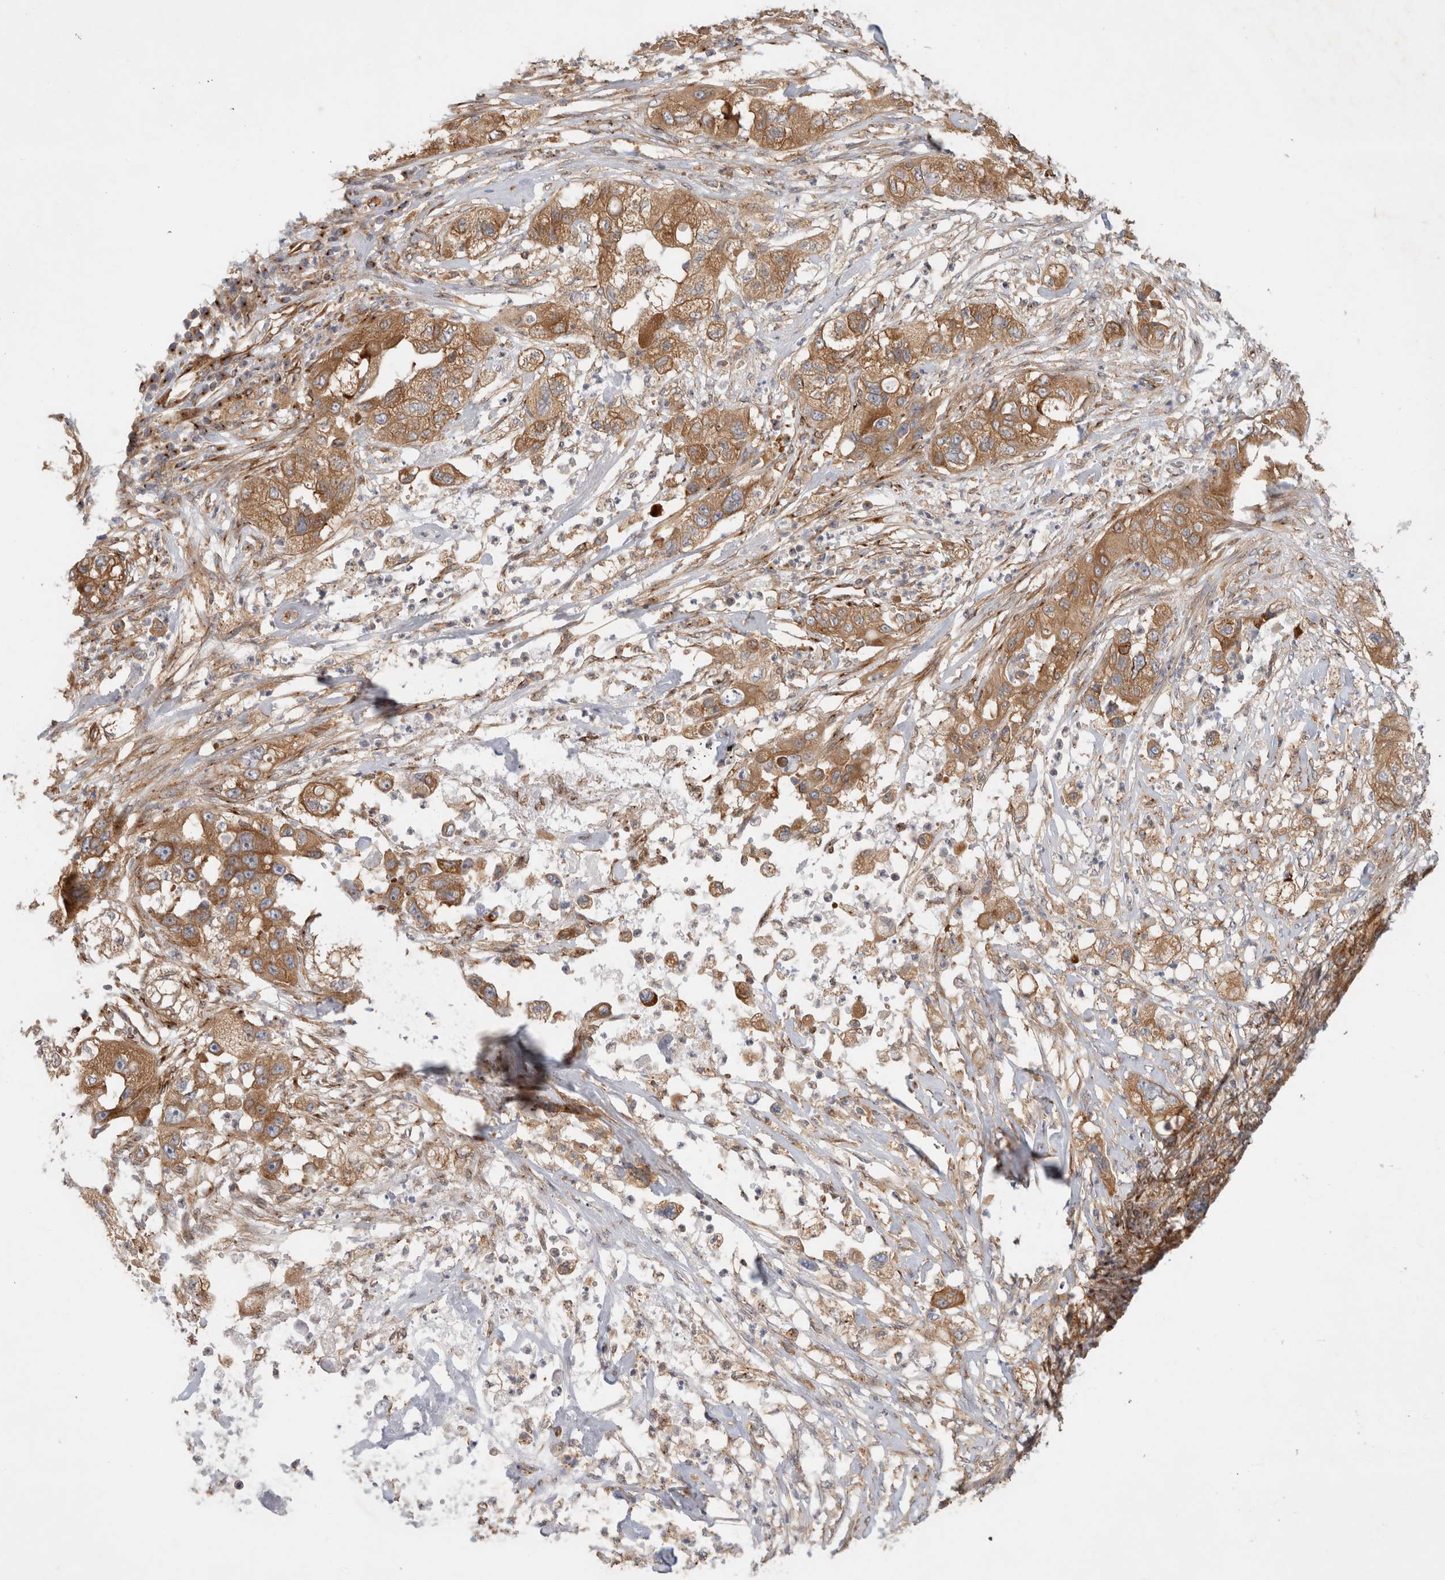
{"staining": {"intensity": "moderate", "quantity": ">75%", "location": "cytoplasmic/membranous"}, "tissue": "pancreatic cancer", "cell_type": "Tumor cells", "image_type": "cancer", "snomed": [{"axis": "morphology", "description": "Adenocarcinoma, NOS"}, {"axis": "topography", "description": "Pancreas"}], "caption": "A medium amount of moderate cytoplasmic/membranous expression is identified in approximately >75% of tumor cells in pancreatic adenocarcinoma tissue.", "gene": "GPR150", "patient": {"sex": "female", "age": 78}}